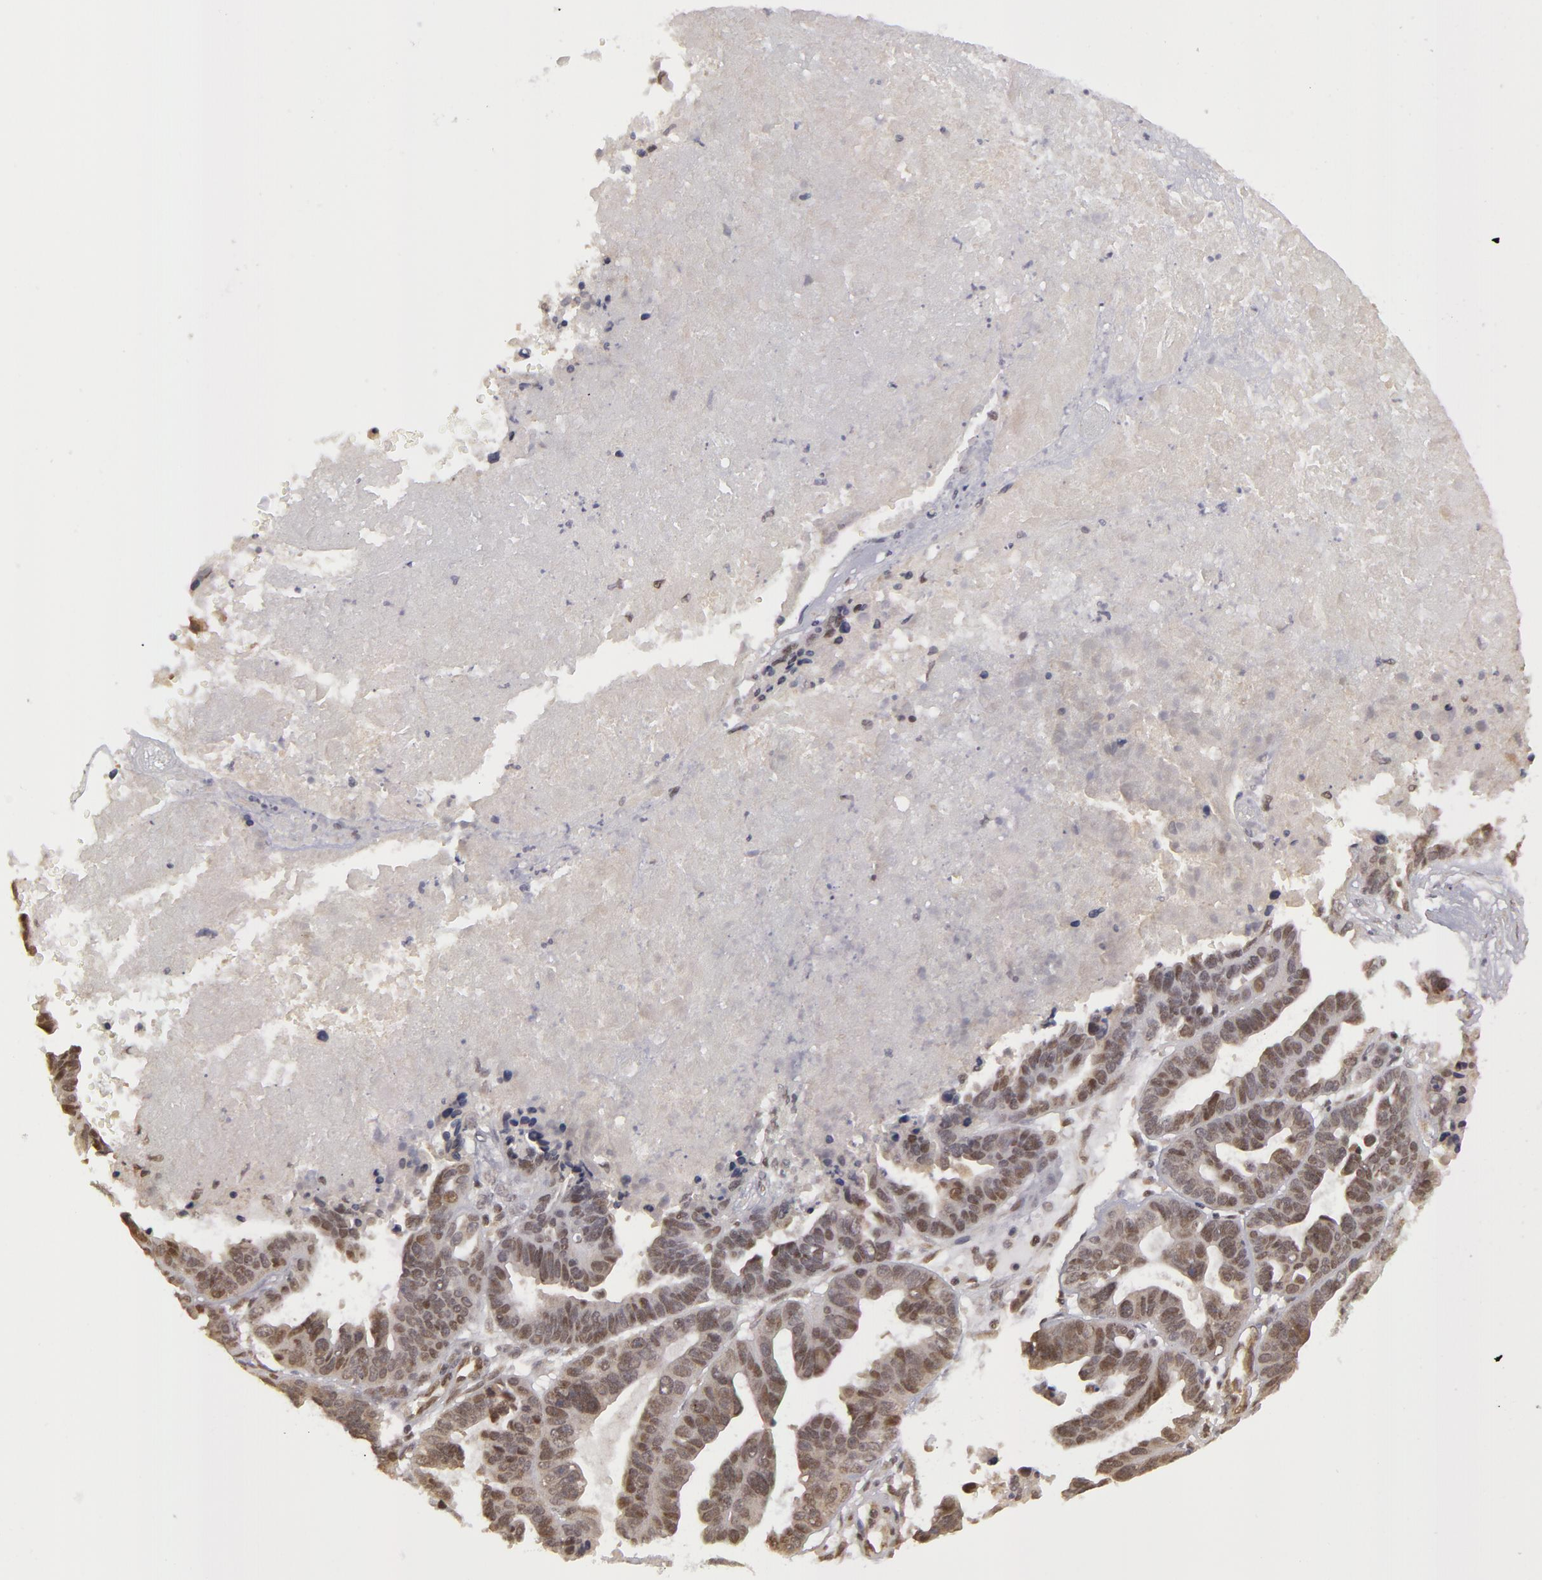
{"staining": {"intensity": "moderate", "quantity": "25%-75%", "location": "nuclear"}, "tissue": "ovarian cancer", "cell_type": "Tumor cells", "image_type": "cancer", "snomed": [{"axis": "morphology", "description": "Carcinoma, endometroid"}, {"axis": "morphology", "description": "Cystadenocarcinoma, serous, NOS"}, {"axis": "topography", "description": "Ovary"}], "caption": "Ovarian endometroid carcinoma tissue exhibits moderate nuclear staining in about 25%-75% of tumor cells, visualized by immunohistochemistry. Nuclei are stained in blue.", "gene": "ZNF133", "patient": {"sex": "female", "age": 45}}